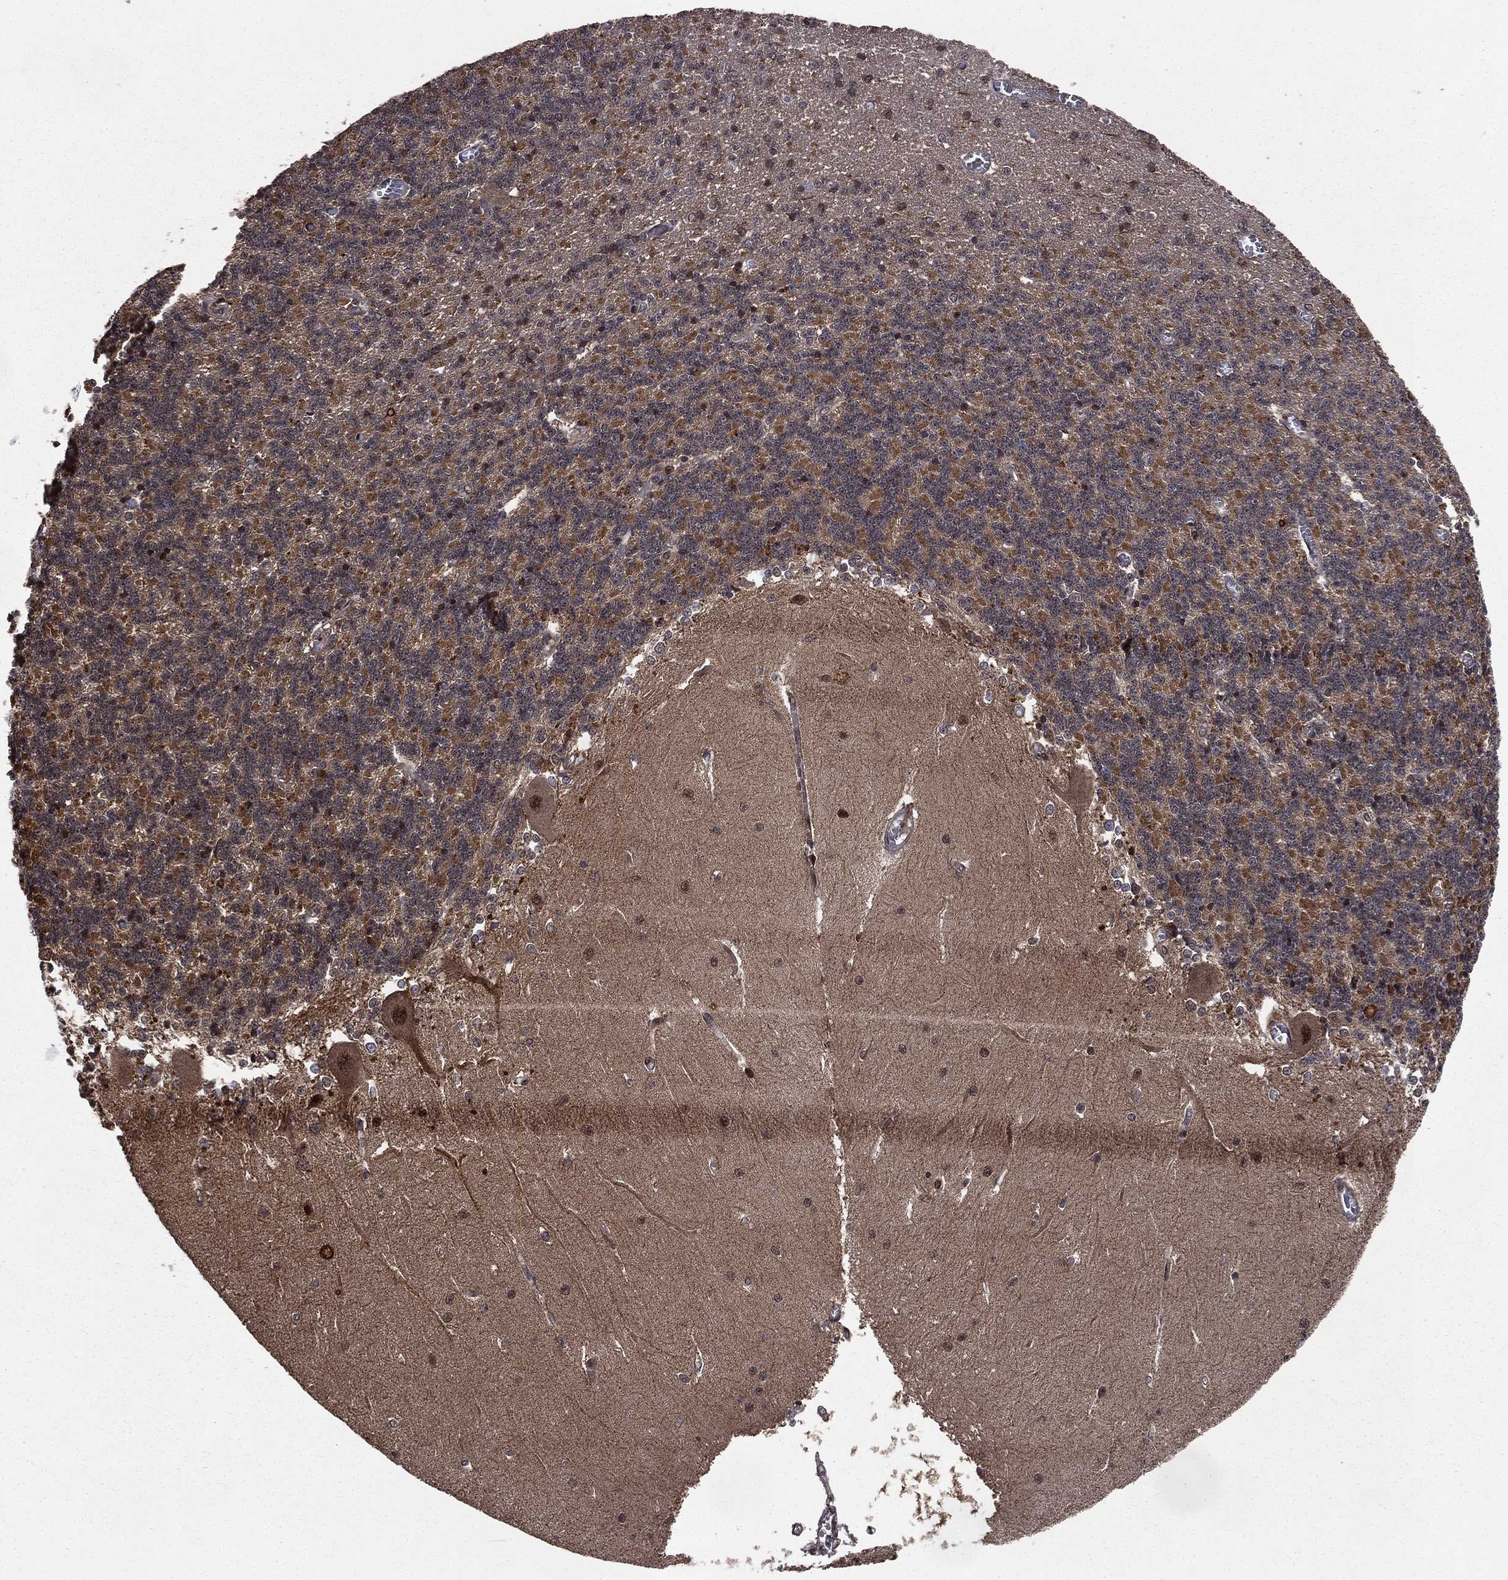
{"staining": {"intensity": "negative", "quantity": "none", "location": "none"}, "tissue": "cerebellum", "cell_type": "Cells in granular layer", "image_type": "normal", "snomed": [{"axis": "morphology", "description": "Normal tissue, NOS"}, {"axis": "topography", "description": "Cerebellum"}], "caption": "Cells in granular layer are negative for brown protein staining in benign cerebellum.", "gene": "LENG8", "patient": {"sex": "male", "age": 37}}